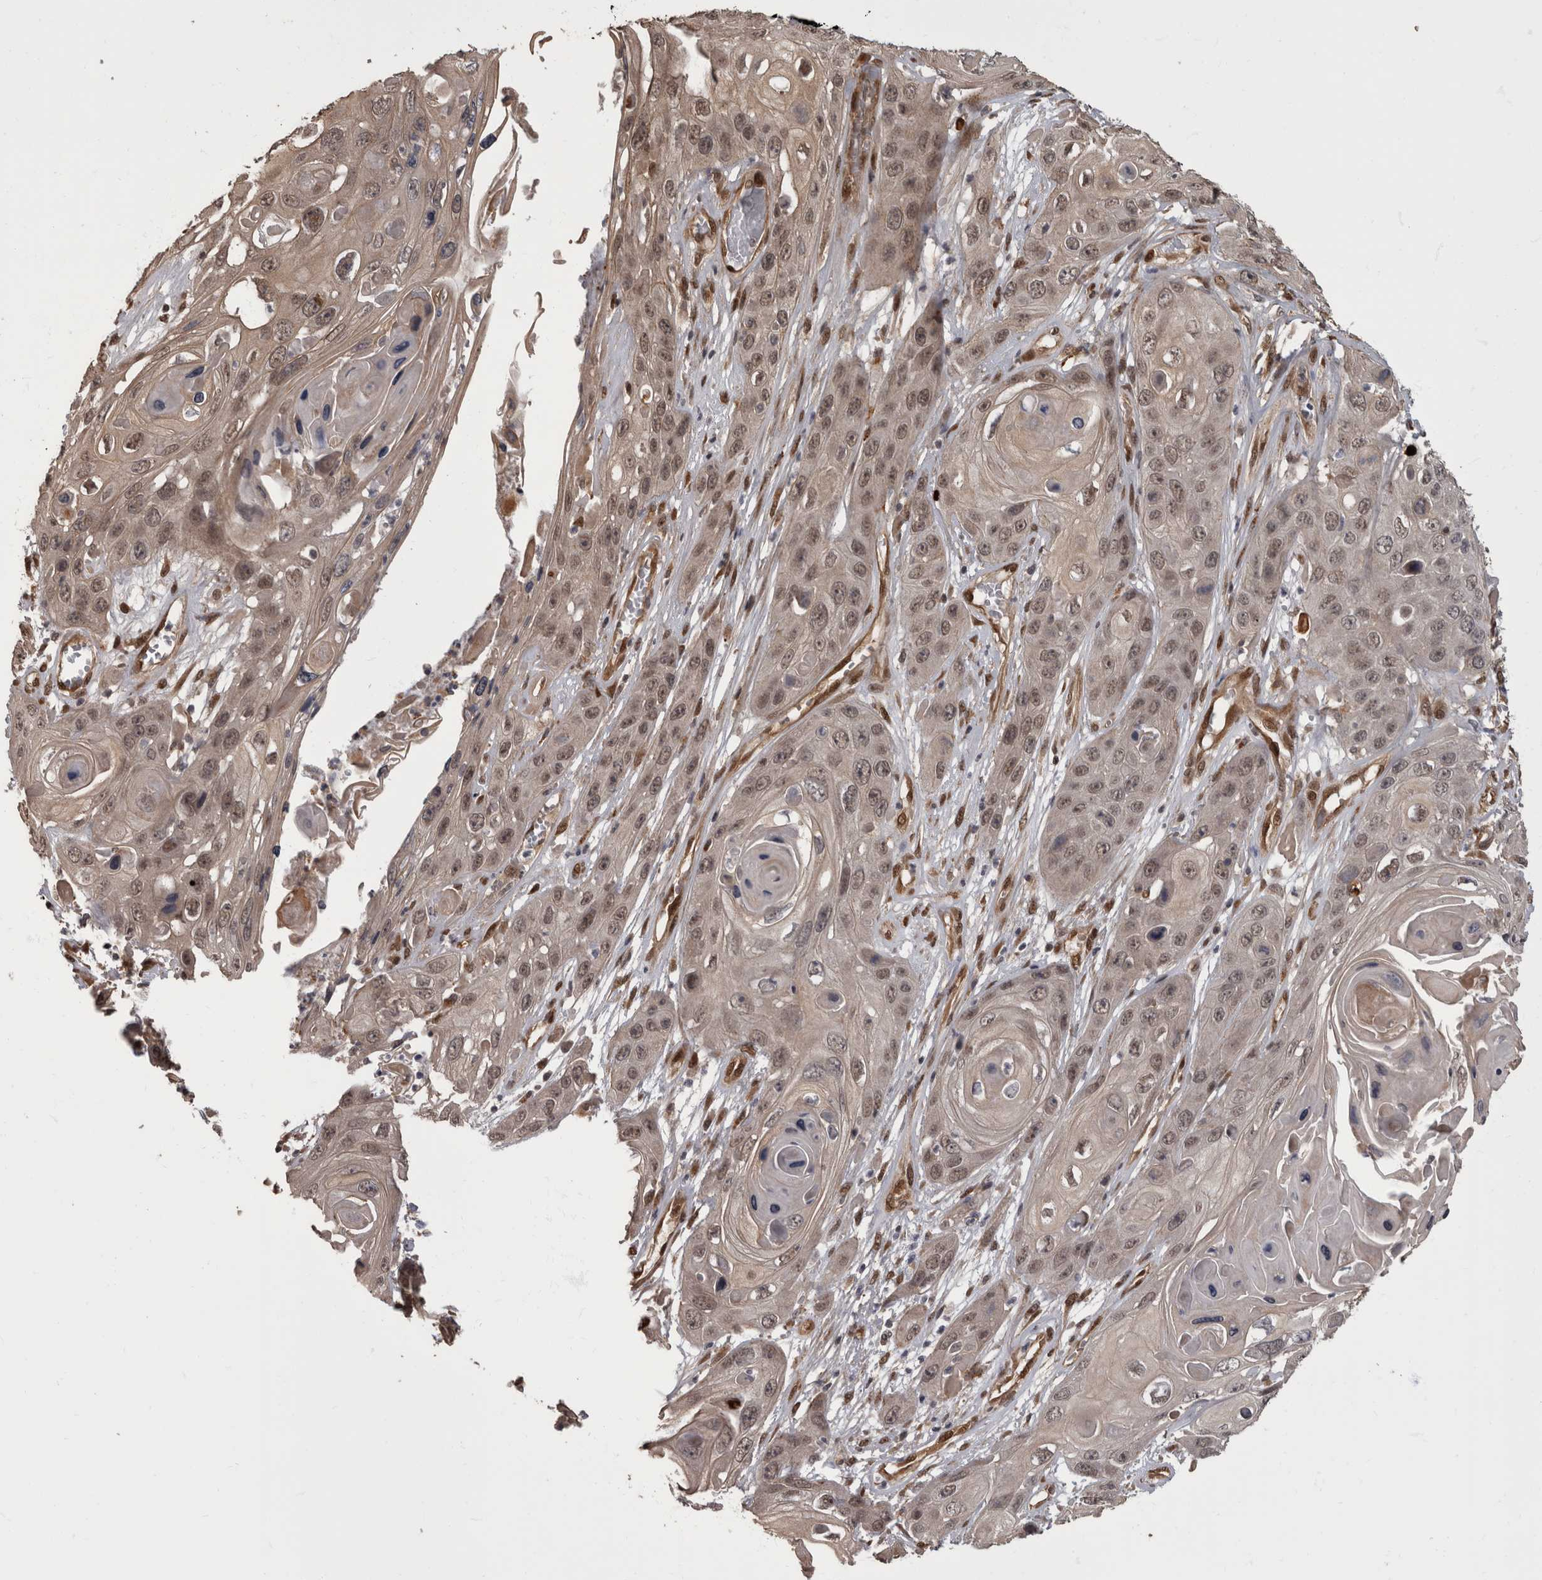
{"staining": {"intensity": "weak", "quantity": ">75%", "location": "cytoplasmic/membranous,nuclear"}, "tissue": "skin cancer", "cell_type": "Tumor cells", "image_type": "cancer", "snomed": [{"axis": "morphology", "description": "Squamous cell carcinoma, NOS"}, {"axis": "topography", "description": "Skin"}], "caption": "IHC of human squamous cell carcinoma (skin) demonstrates low levels of weak cytoplasmic/membranous and nuclear positivity in approximately >75% of tumor cells. The protein of interest is stained brown, and the nuclei are stained in blue (DAB (3,3'-diaminobenzidine) IHC with brightfield microscopy, high magnification).", "gene": "AKT3", "patient": {"sex": "male", "age": 55}}